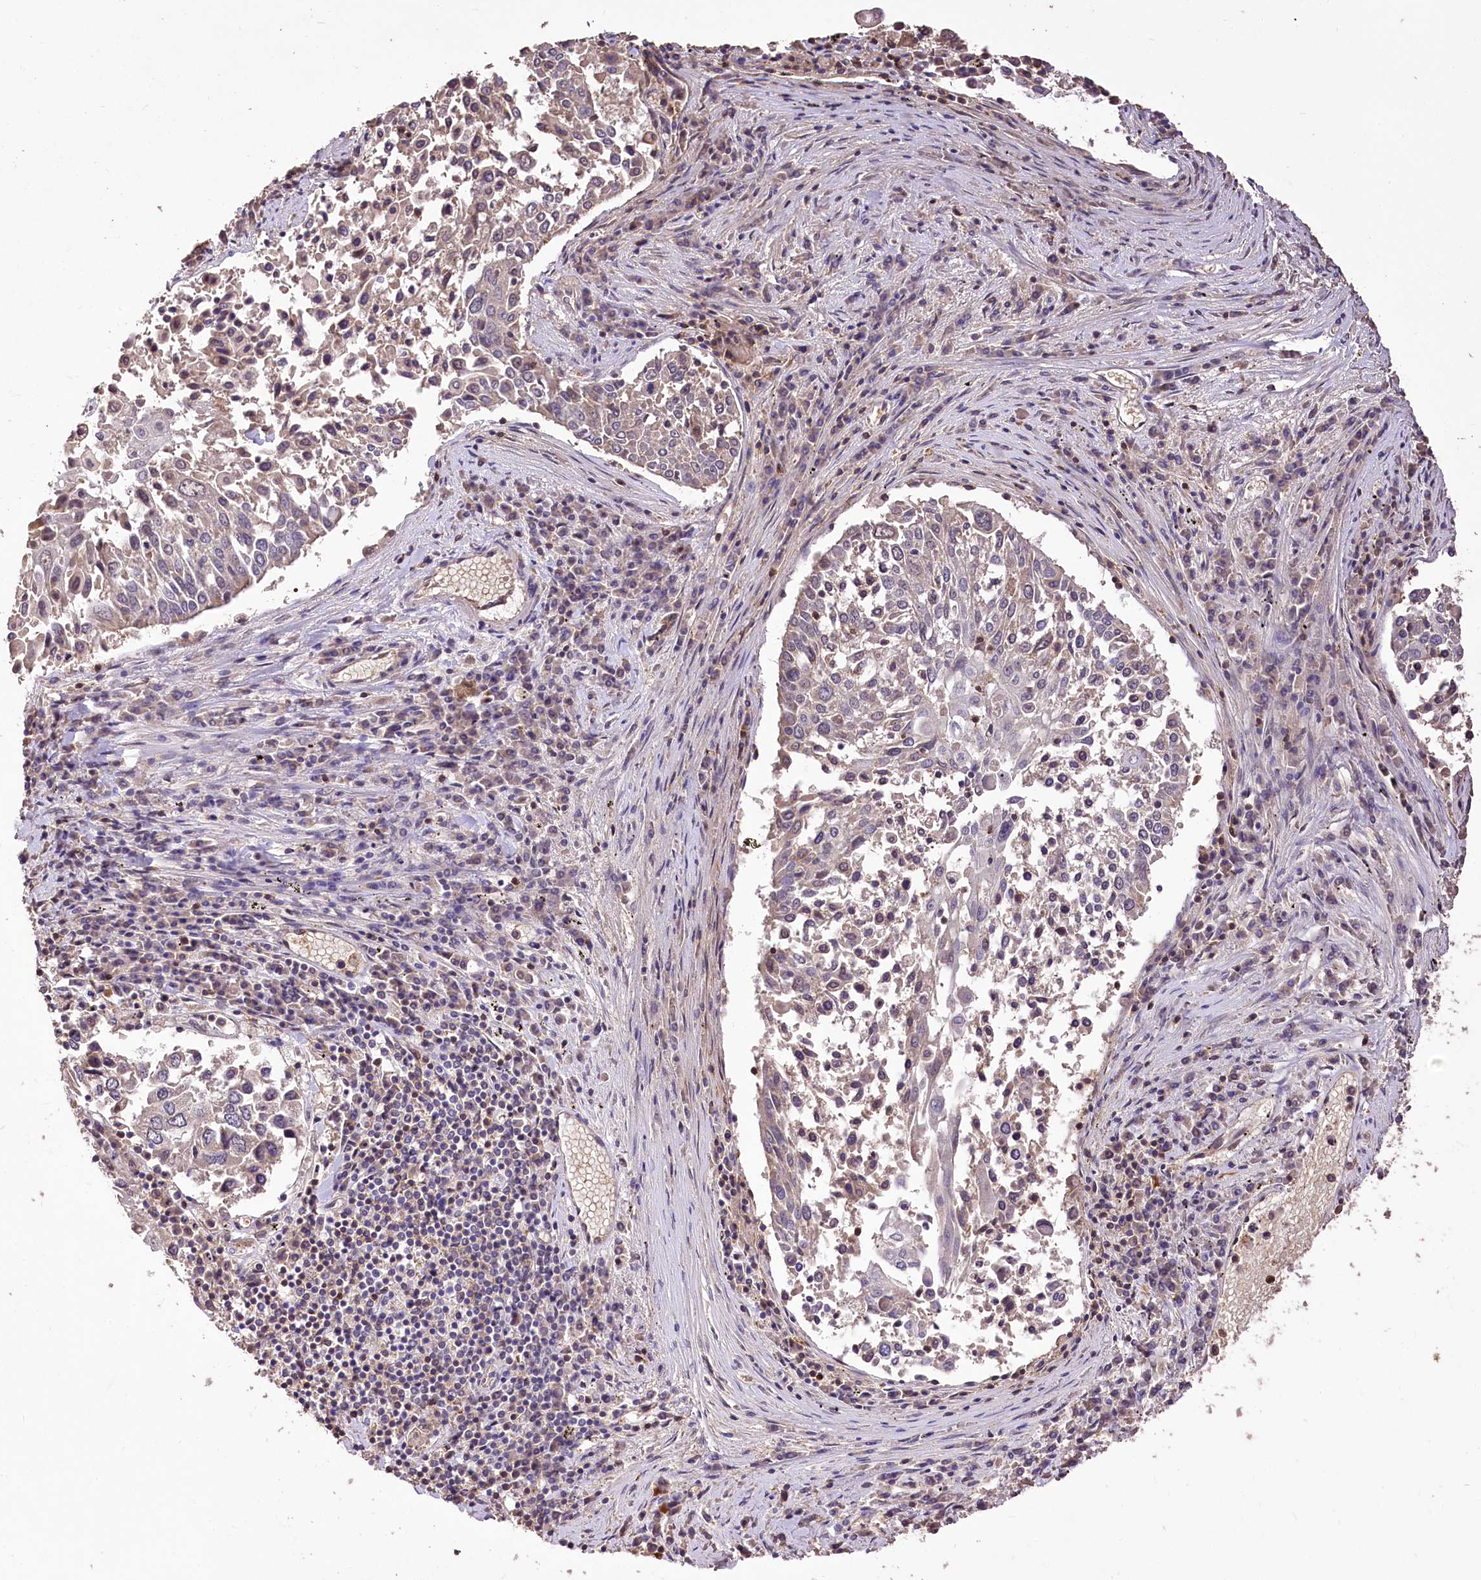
{"staining": {"intensity": "negative", "quantity": "none", "location": "none"}, "tissue": "lung cancer", "cell_type": "Tumor cells", "image_type": "cancer", "snomed": [{"axis": "morphology", "description": "Squamous cell carcinoma, NOS"}, {"axis": "topography", "description": "Lung"}], "caption": "Immunohistochemical staining of human lung cancer (squamous cell carcinoma) displays no significant positivity in tumor cells.", "gene": "SERGEF", "patient": {"sex": "male", "age": 65}}